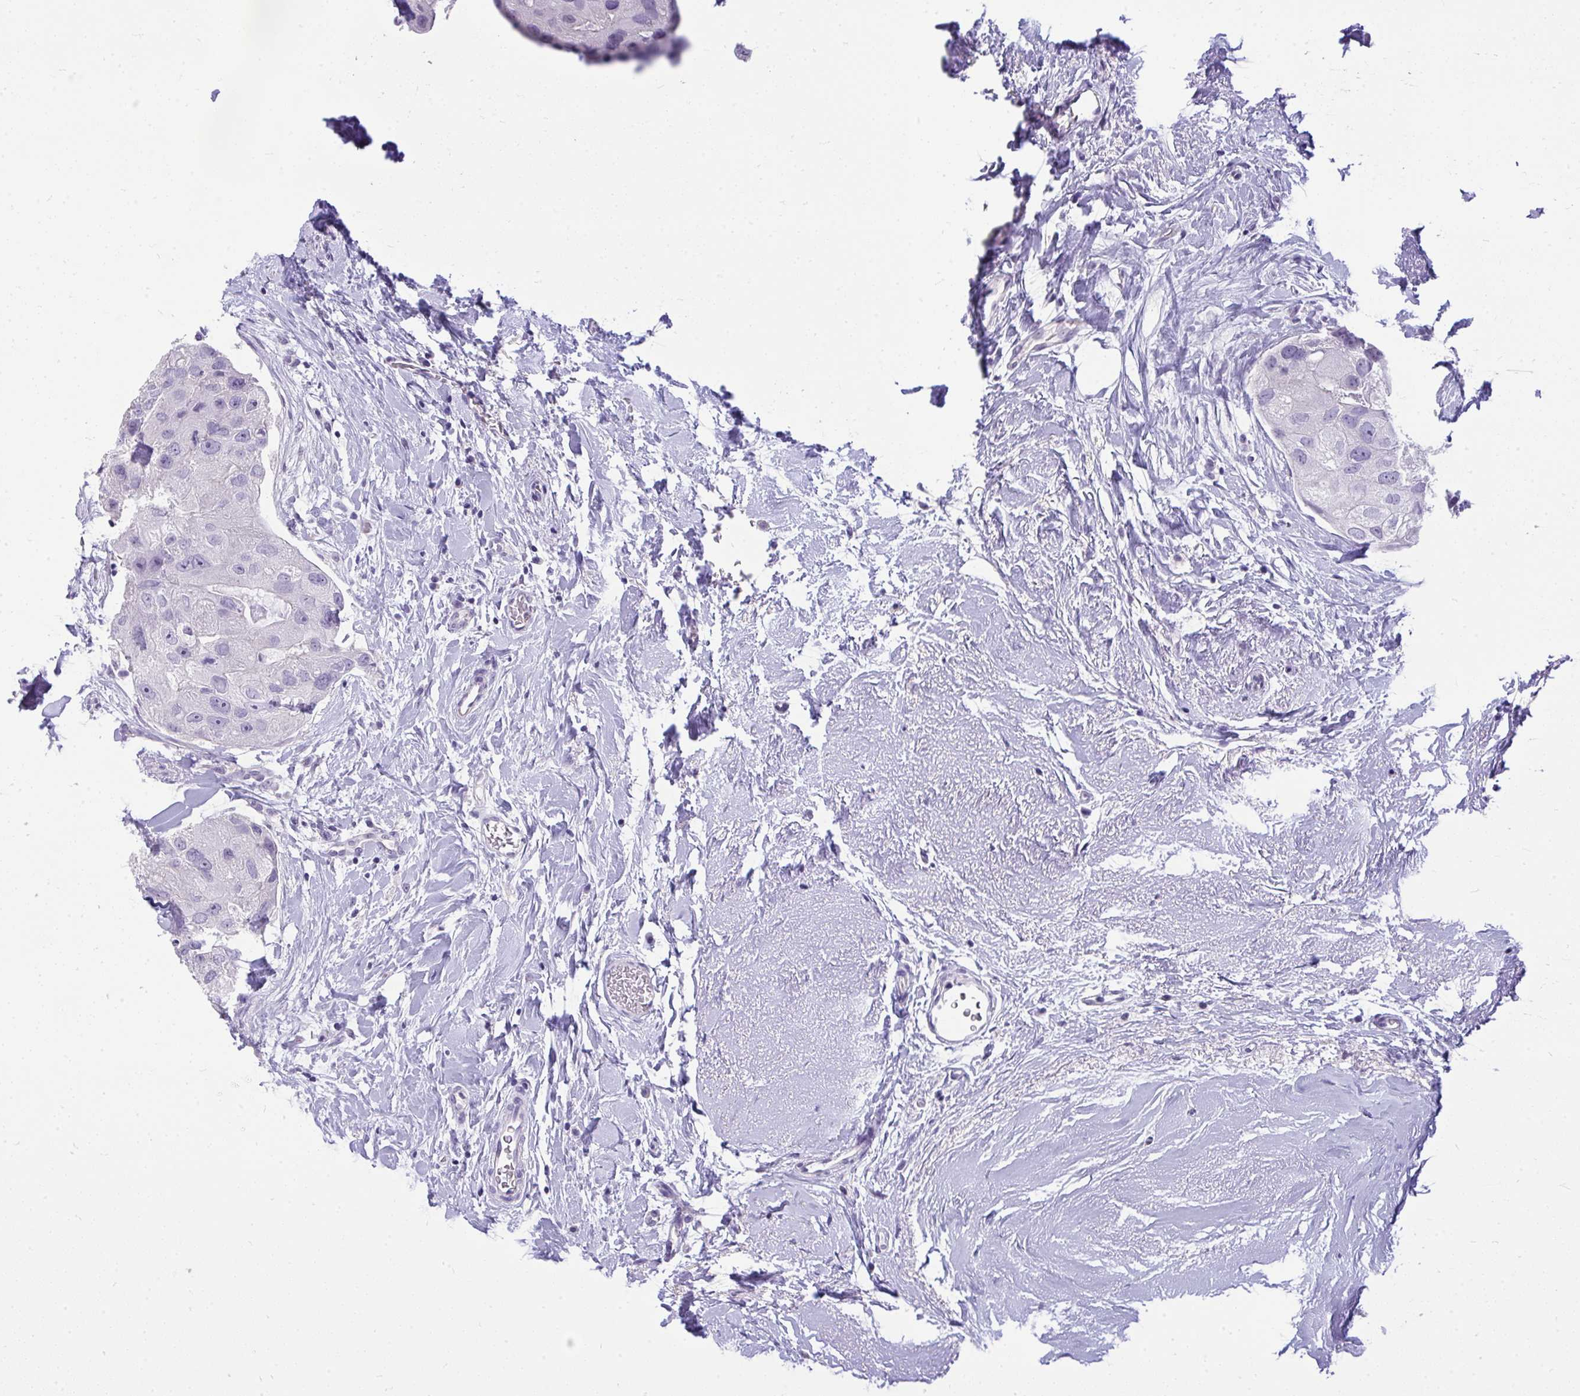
{"staining": {"intensity": "negative", "quantity": "none", "location": "none"}, "tissue": "breast cancer", "cell_type": "Tumor cells", "image_type": "cancer", "snomed": [{"axis": "morphology", "description": "Duct carcinoma"}, {"axis": "topography", "description": "Breast"}], "caption": "Tumor cells are negative for brown protein staining in breast cancer (invasive ductal carcinoma).", "gene": "PRM2", "patient": {"sex": "female", "age": 43}}